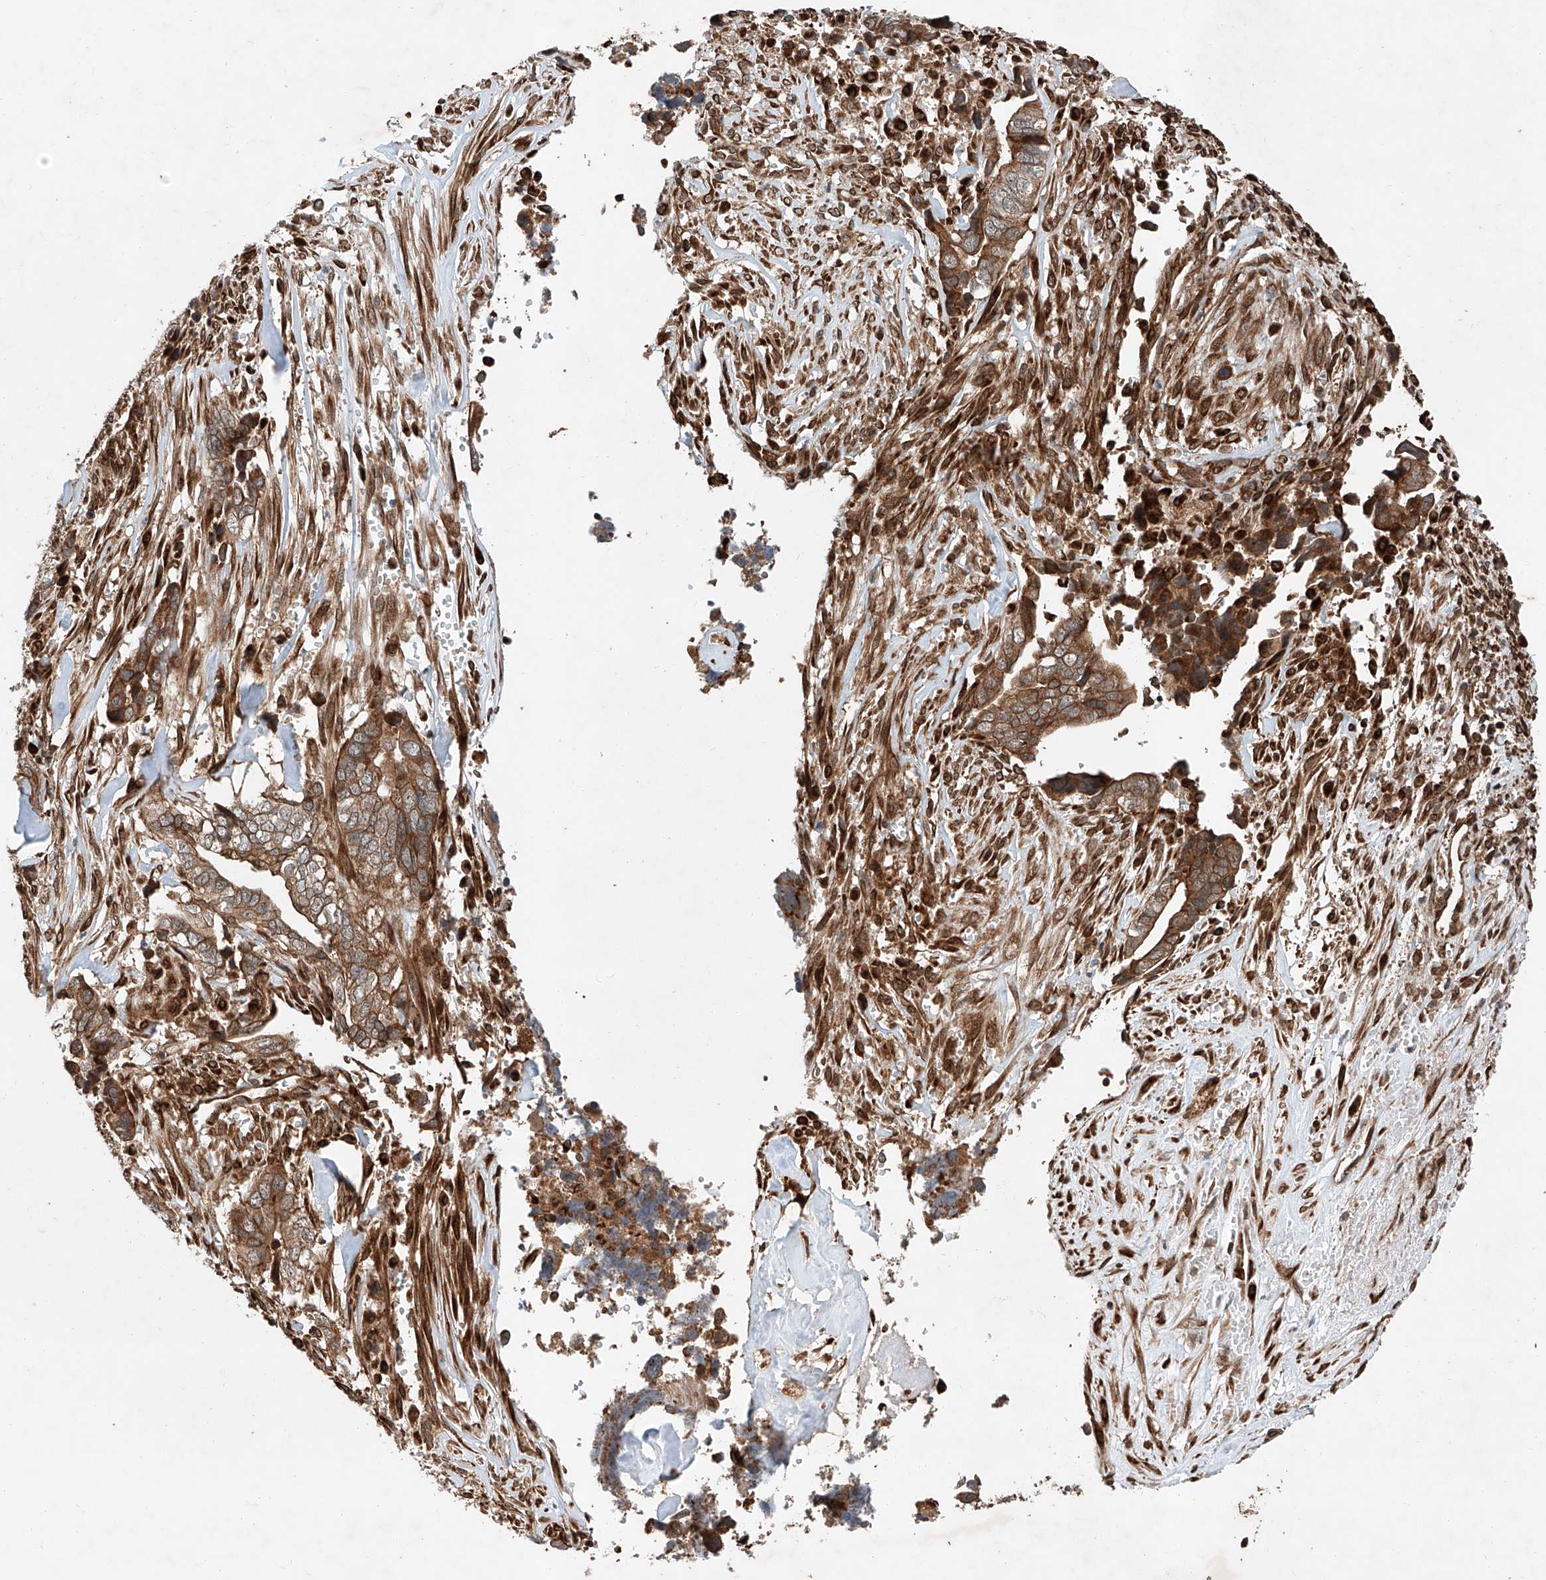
{"staining": {"intensity": "moderate", "quantity": ">75%", "location": "cytoplasmic/membranous"}, "tissue": "liver cancer", "cell_type": "Tumor cells", "image_type": "cancer", "snomed": [{"axis": "morphology", "description": "Cholangiocarcinoma"}, {"axis": "topography", "description": "Liver"}], "caption": "Protein expression analysis of liver cancer reveals moderate cytoplasmic/membranous positivity in about >75% of tumor cells.", "gene": "ZFP28", "patient": {"sex": "female", "age": 79}}